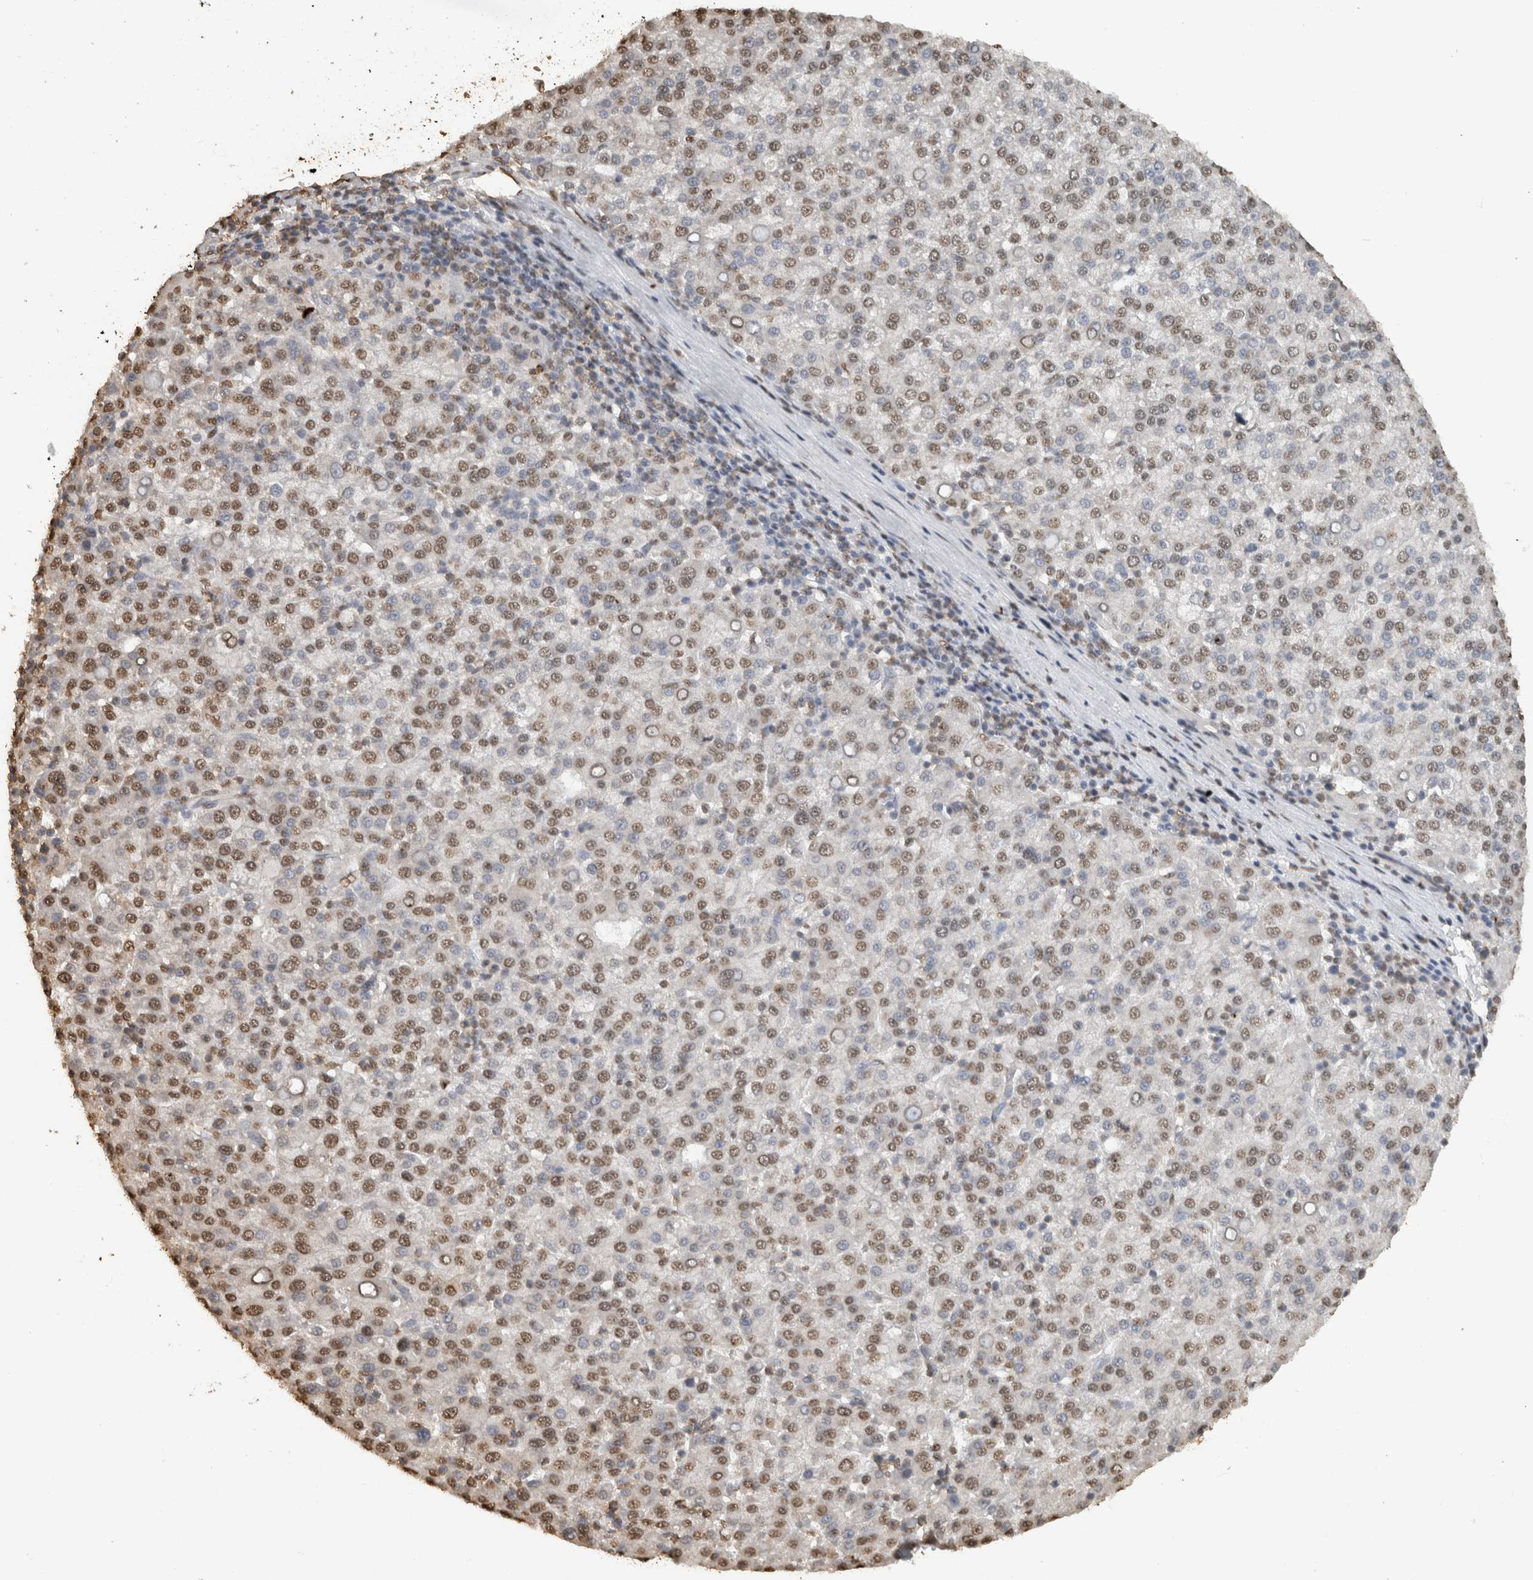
{"staining": {"intensity": "moderate", "quantity": "25%-75%", "location": "nuclear"}, "tissue": "liver cancer", "cell_type": "Tumor cells", "image_type": "cancer", "snomed": [{"axis": "morphology", "description": "Carcinoma, Hepatocellular, NOS"}, {"axis": "topography", "description": "Liver"}], "caption": "High-magnification brightfield microscopy of liver hepatocellular carcinoma stained with DAB (brown) and counterstained with hematoxylin (blue). tumor cells exhibit moderate nuclear expression is seen in about25%-75% of cells.", "gene": "HAND2", "patient": {"sex": "female", "age": 58}}